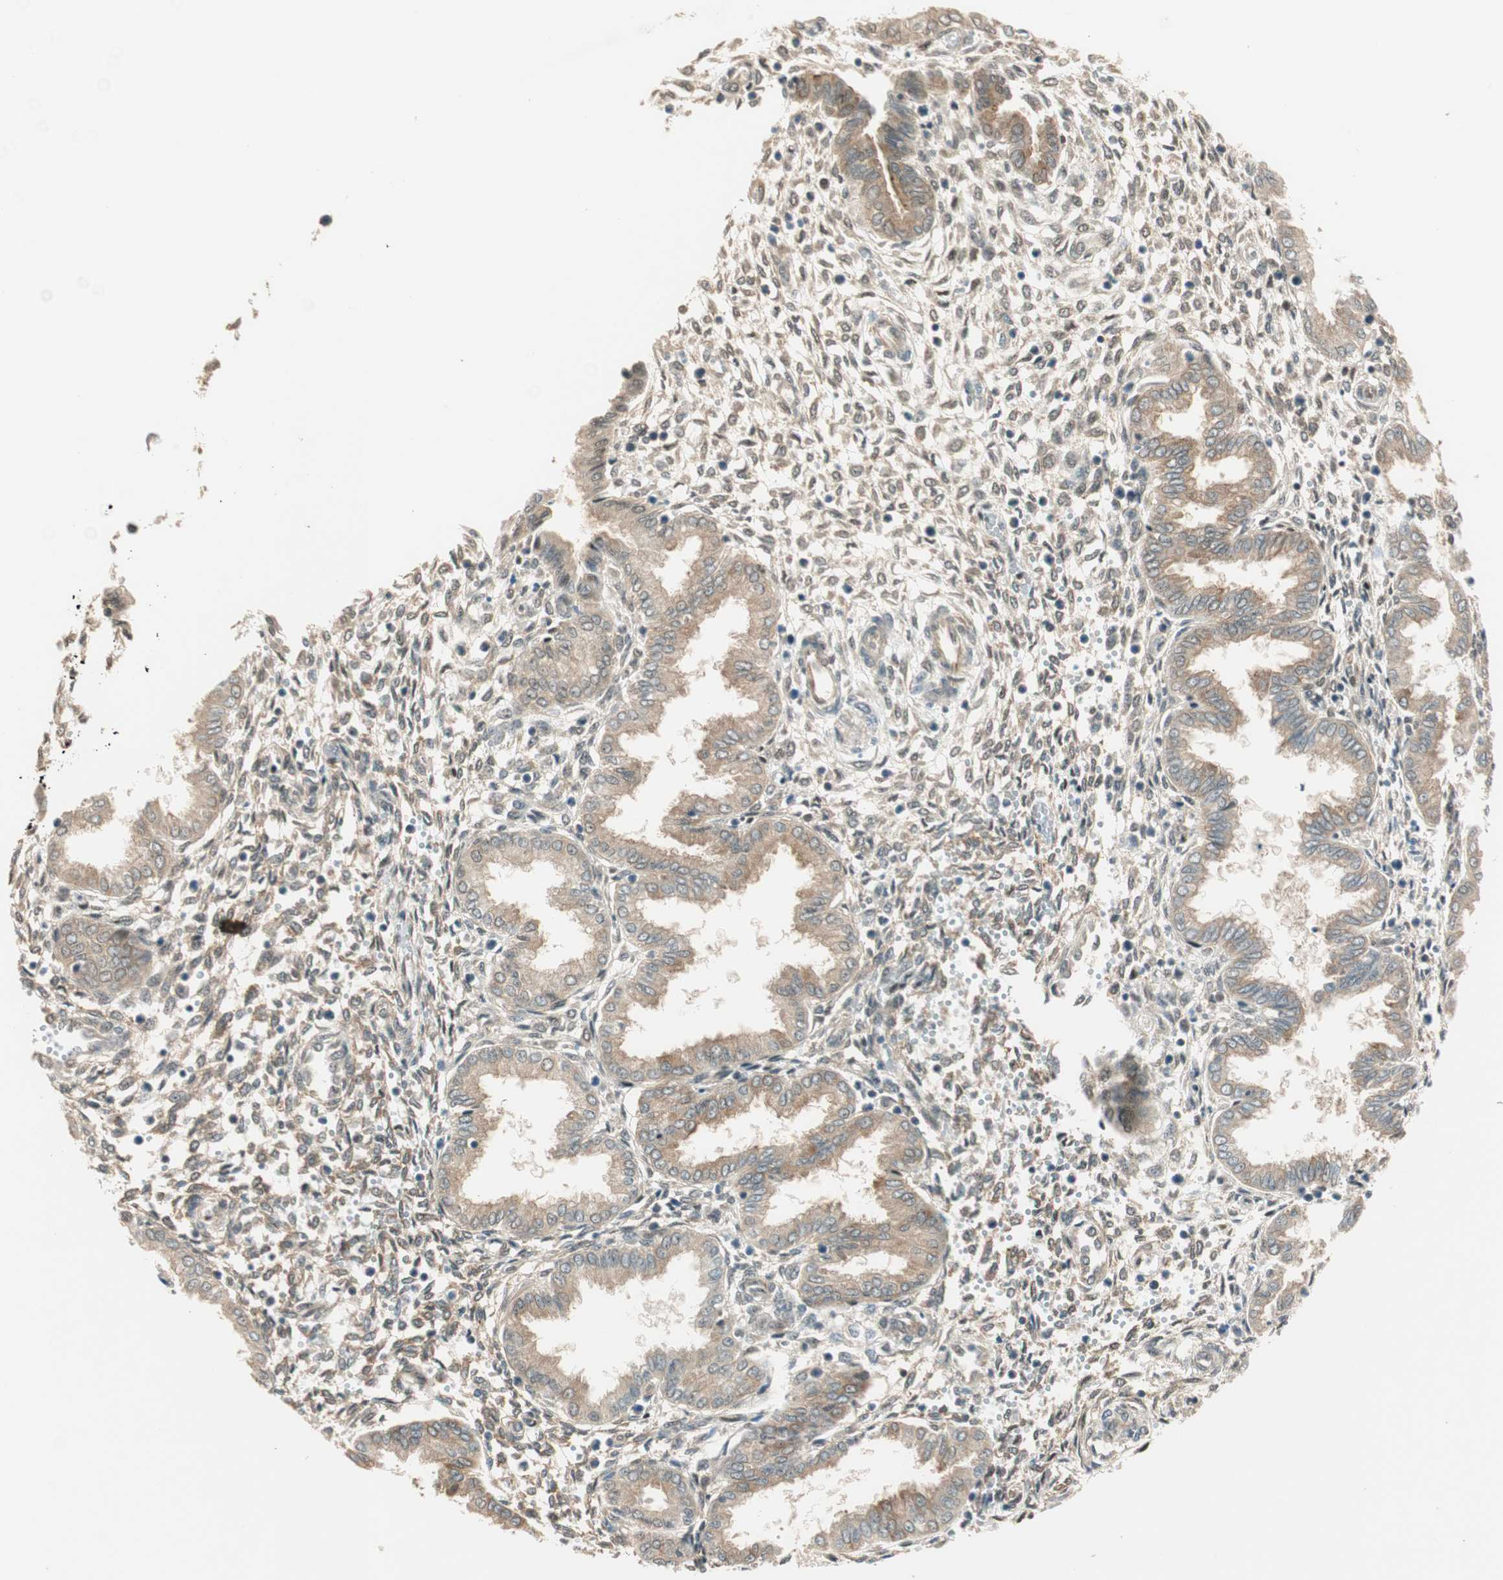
{"staining": {"intensity": "weak", "quantity": "25%-75%", "location": "cytoplasmic/membranous"}, "tissue": "endometrium", "cell_type": "Cells in endometrial stroma", "image_type": "normal", "snomed": [{"axis": "morphology", "description": "Normal tissue, NOS"}, {"axis": "topography", "description": "Endometrium"}], "caption": "IHC of benign human endometrium exhibits low levels of weak cytoplasmic/membranous staining in about 25%-75% of cells in endometrial stroma.", "gene": "PSMD8", "patient": {"sex": "female", "age": 33}}